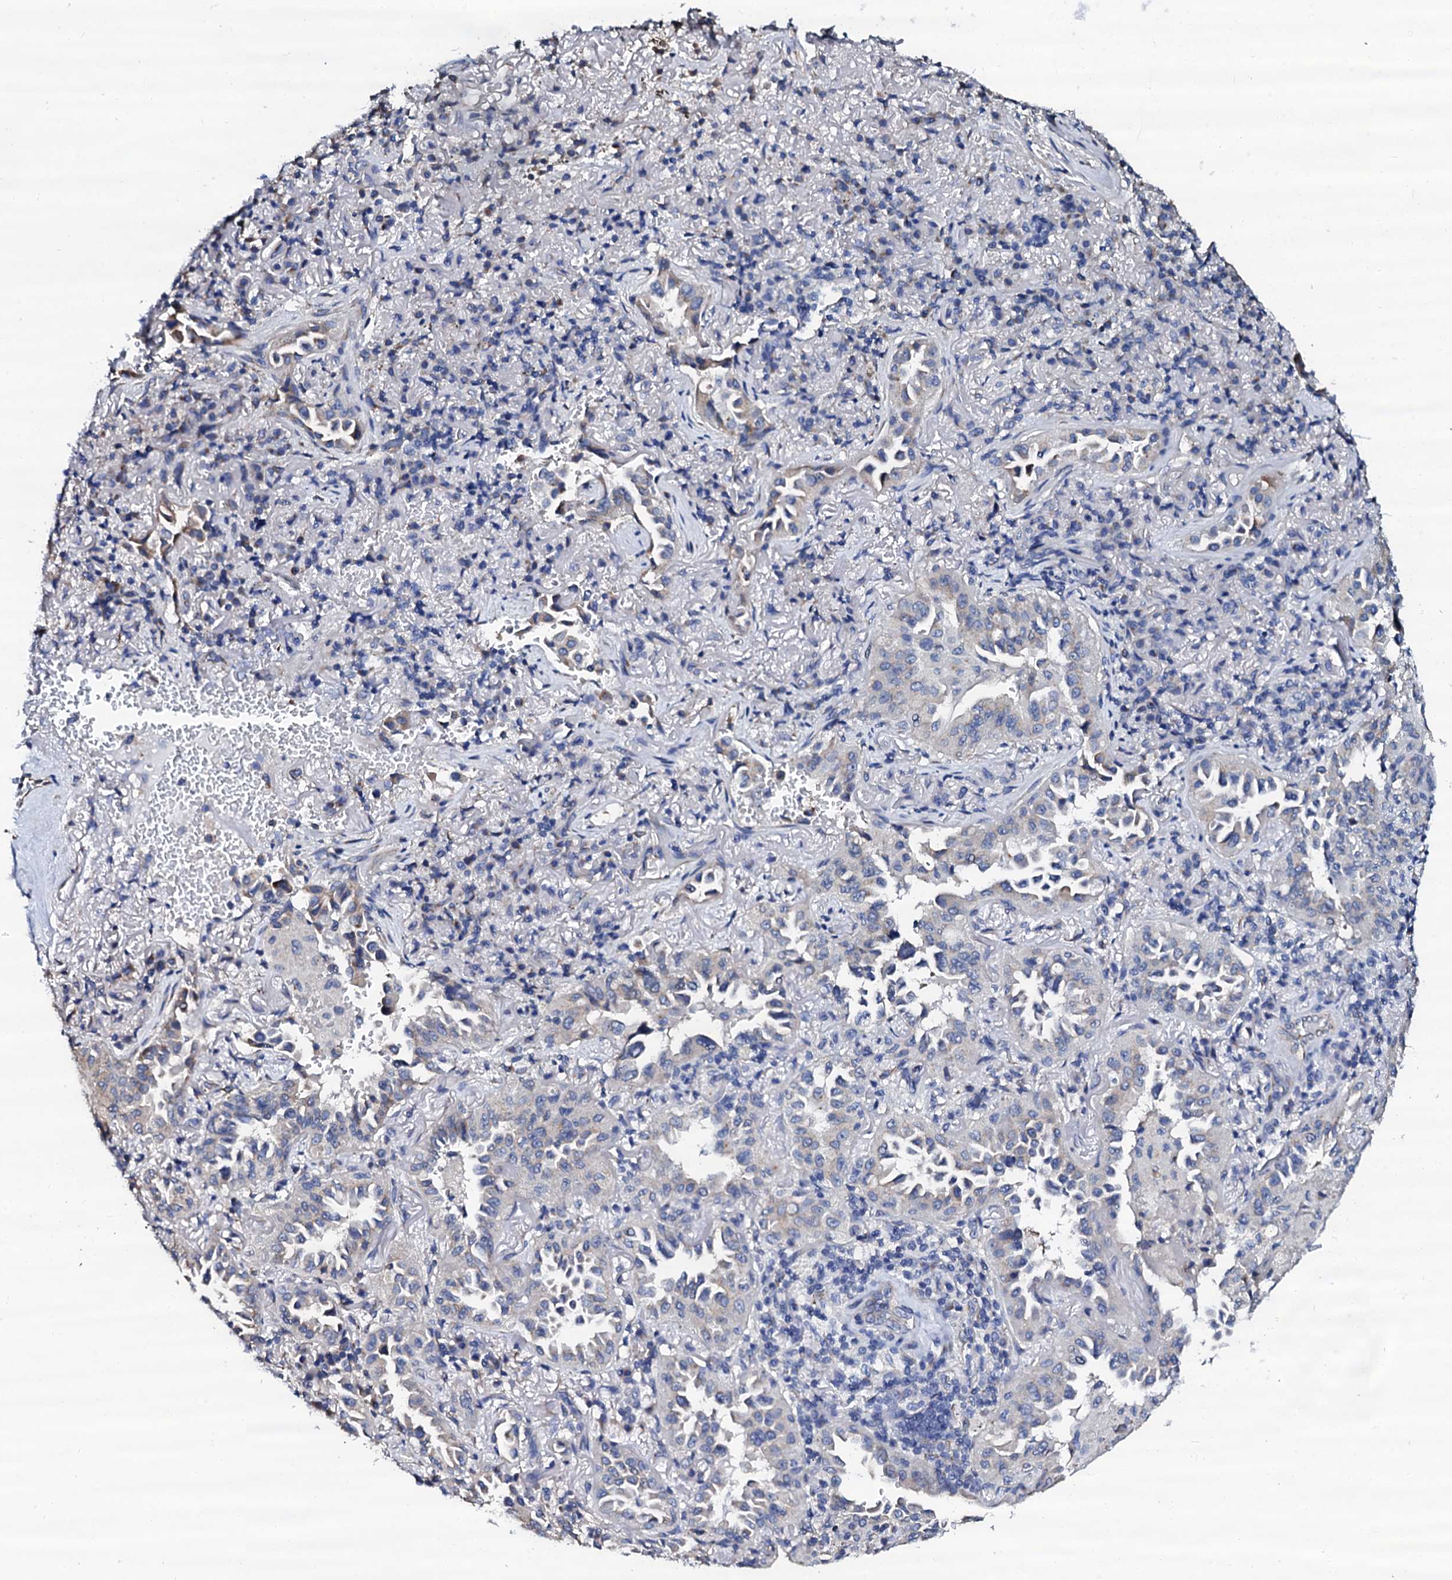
{"staining": {"intensity": "weak", "quantity": "<25%", "location": "cytoplasmic/membranous"}, "tissue": "lung cancer", "cell_type": "Tumor cells", "image_type": "cancer", "snomed": [{"axis": "morphology", "description": "Adenocarcinoma, NOS"}, {"axis": "topography", "description": "Lung"}], "caption": "Immunohistochemical staining of human lung cancer (adenocarcinoma) exhibits no significant expression in tumor cells. The staining is performed using DAB brown chromogen with nuclei counter-stained in using hematoxylin.", "gene": "AKAP3", "patient": {"sex": "female", "age": 69}}